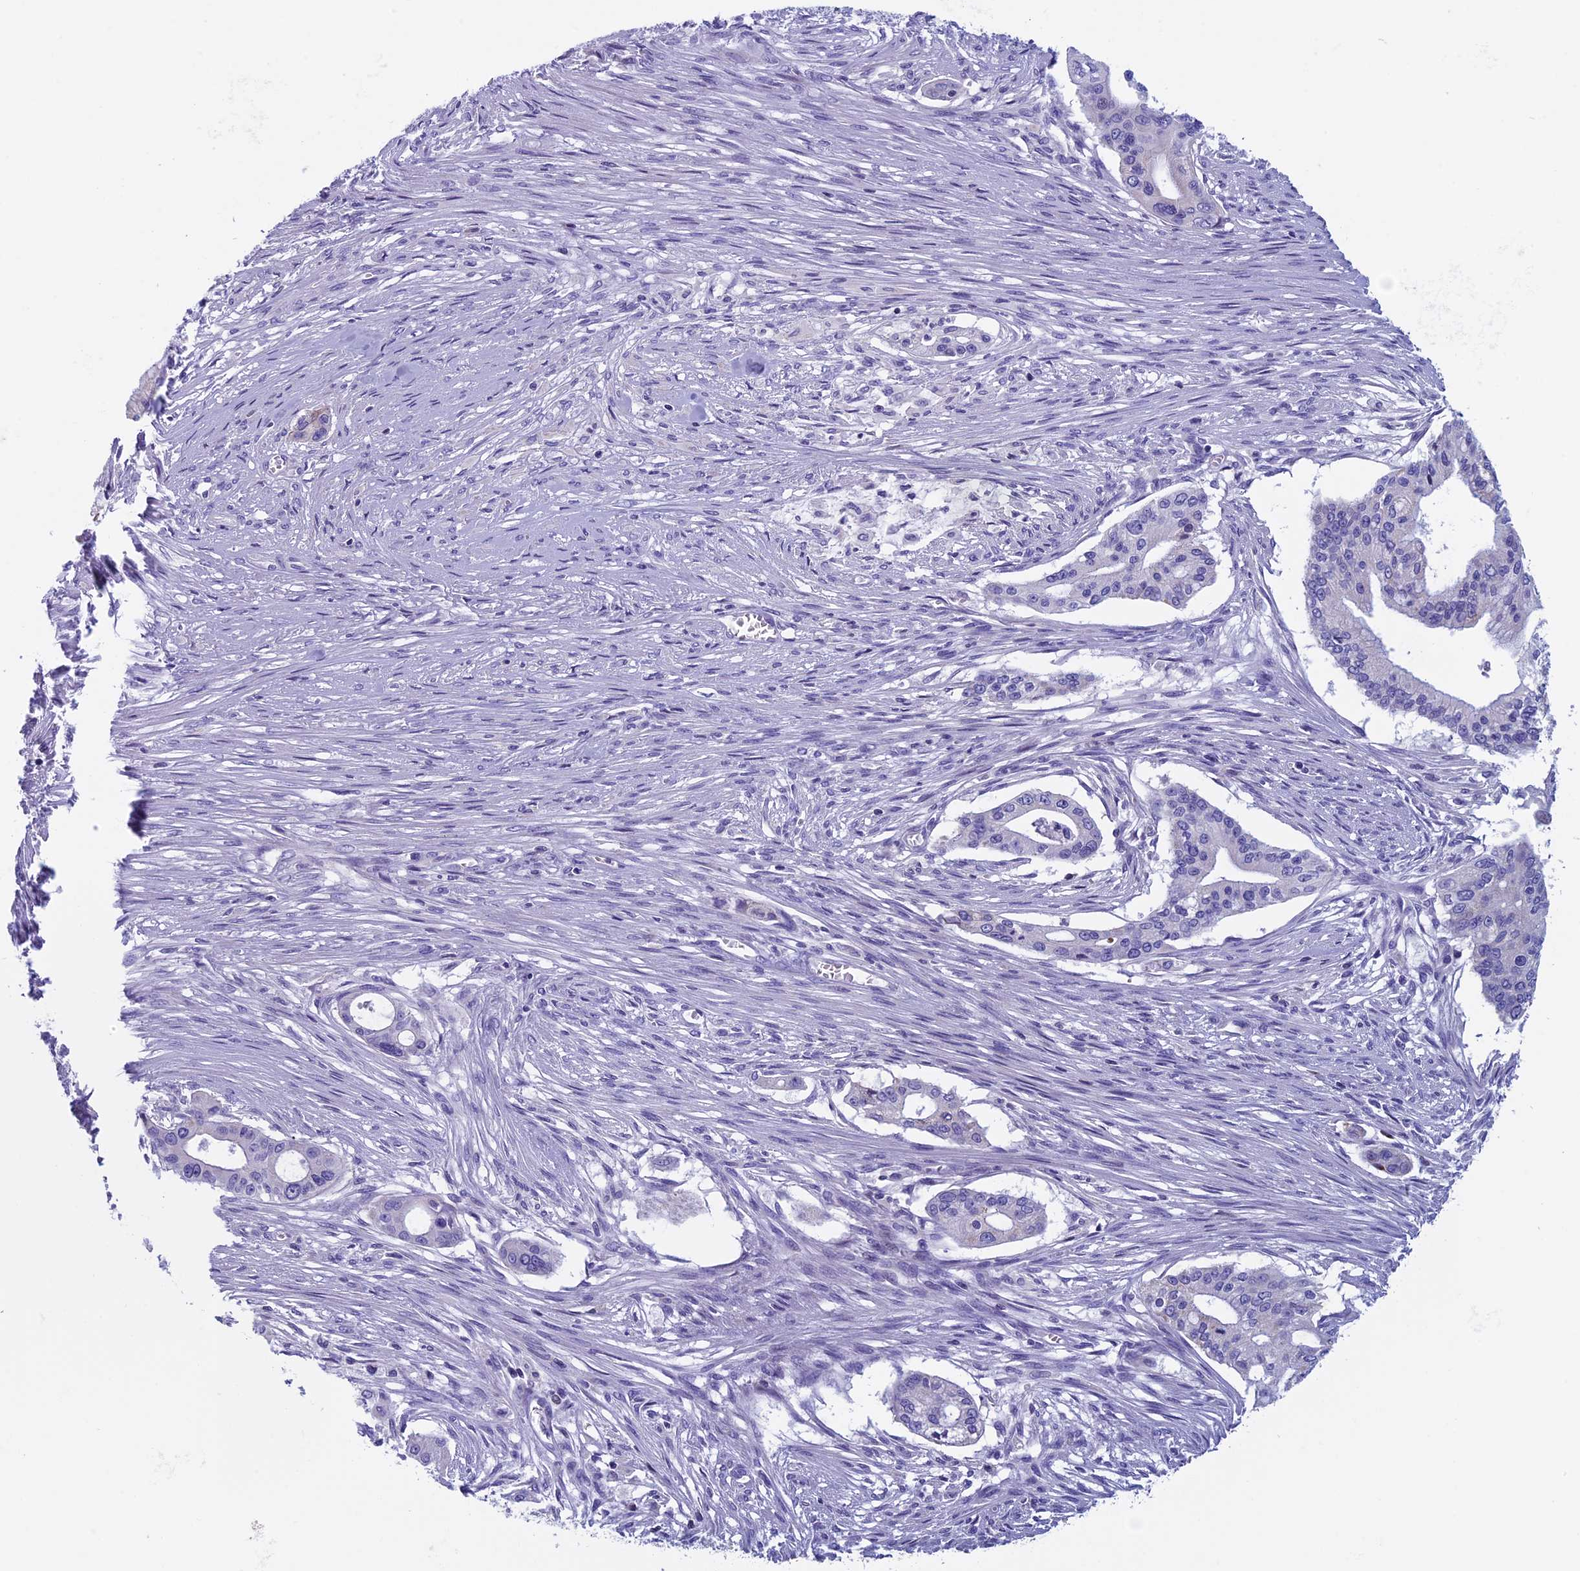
{"staining": {"intensity": "negative", "quantity": "none", "location": "none"}, "tissue": "pancreatic cancer", "cell_type": "Tumor cells", "image_type": "cancer", "snomed": [{"axis": "morphology", "description": "Adenocarcinoma, NOS"}, {"axis": "topography", "description": "Pancreas"}], "caption": "Tumor cells show no significant staining in pancreatic adenocarcinoma.", "gene": "ZNF563", "patient": {"sex": "male", "age": 46}}